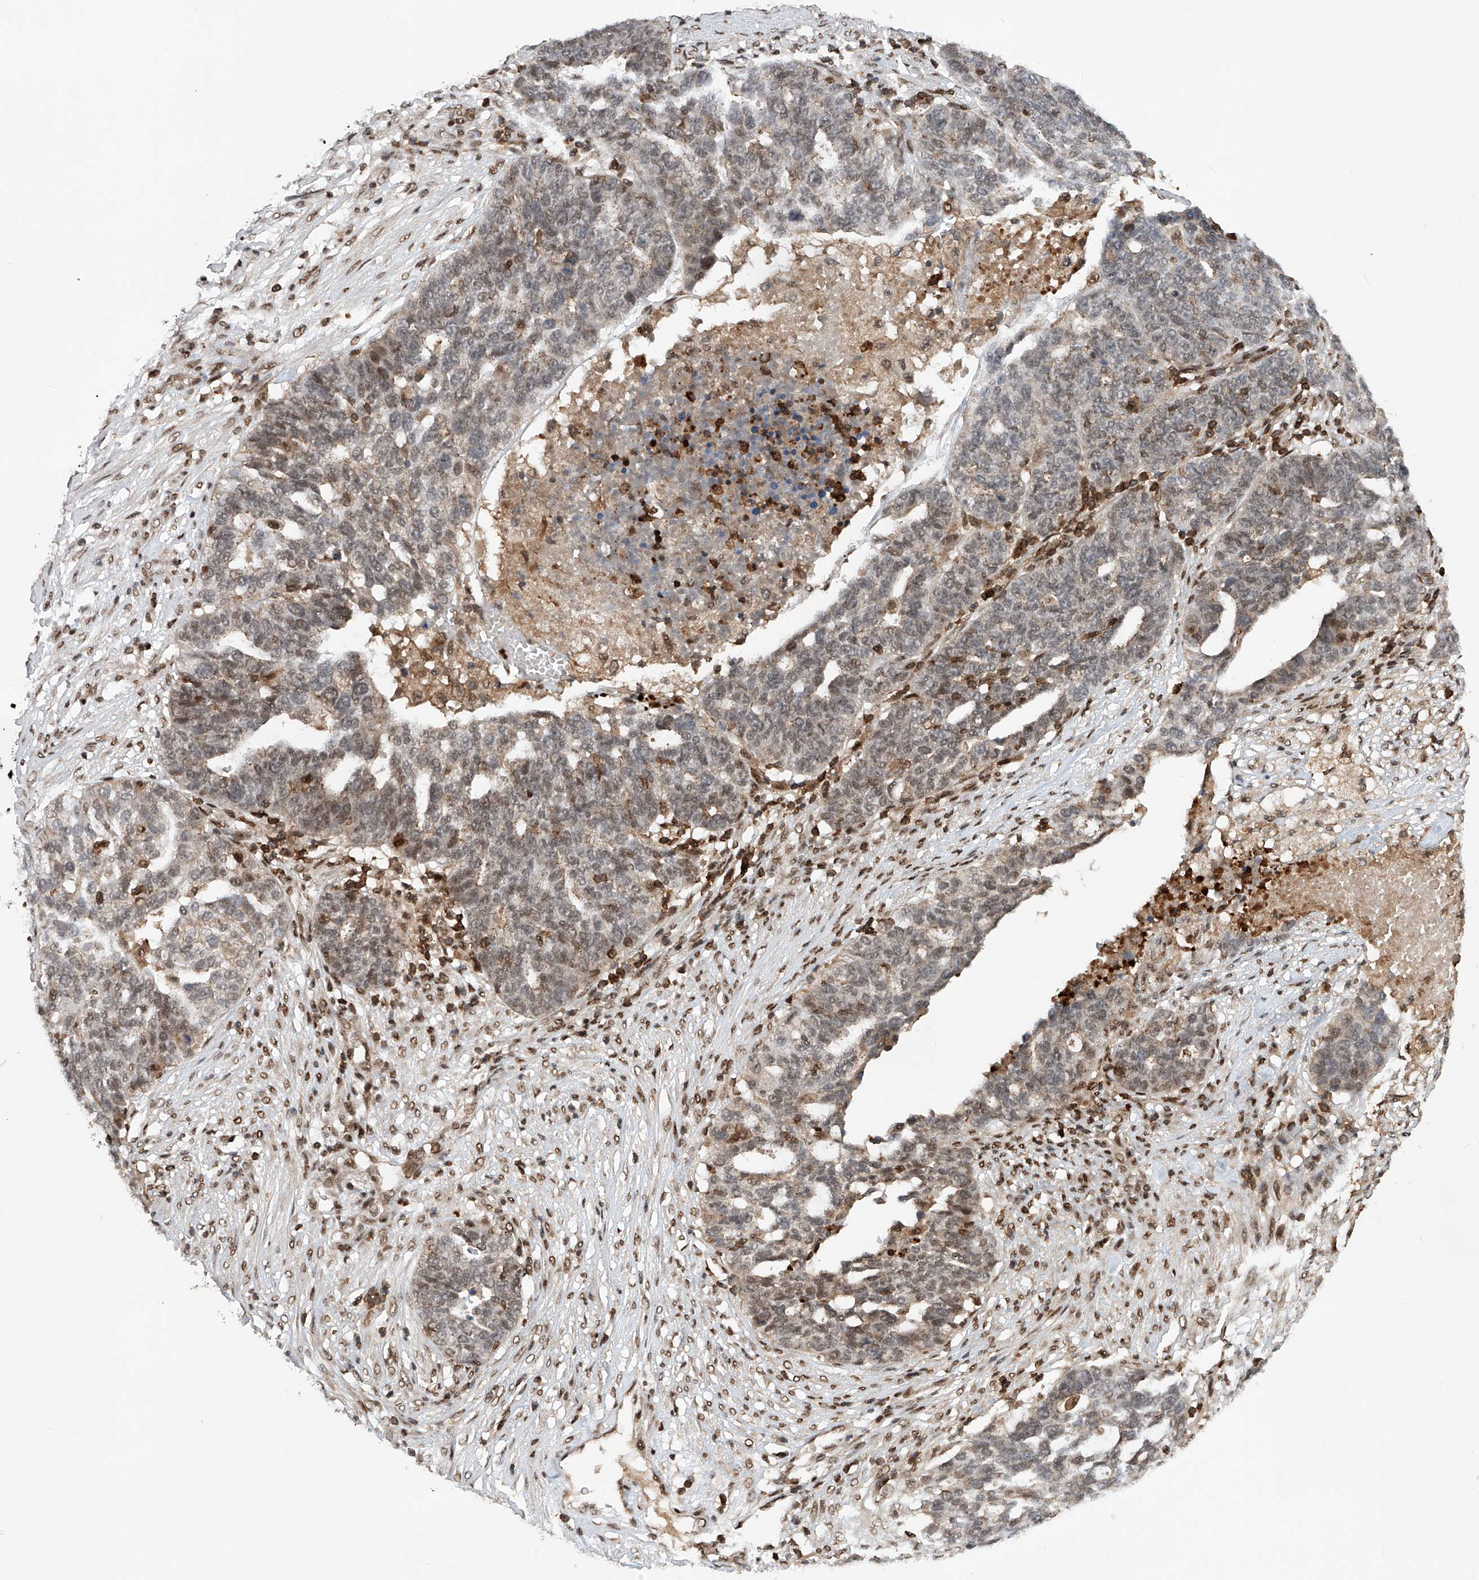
{"staining": {"intensity": "weak", "quantity": "25%-75%", "location": "nuclear"}, "tissue": "ovarian cancer", "cell_type": "Tumor cells", "image_type": "cancer", "snomed": [{"axis": "morphology", "description": "Cystadenocarcinoma, serous, NOS"}, {"axis": "topography", "description": "Ovary"}], "caption": "Immunohistochemical staining of human ovarian serous cystadenocarcinoma demonstrates low levels of weak nuclear protein expression in approximately 25%-75% of tumor cells.", "gene": "ZNF280D", "patient": {"sex": "female", "age": 59}}